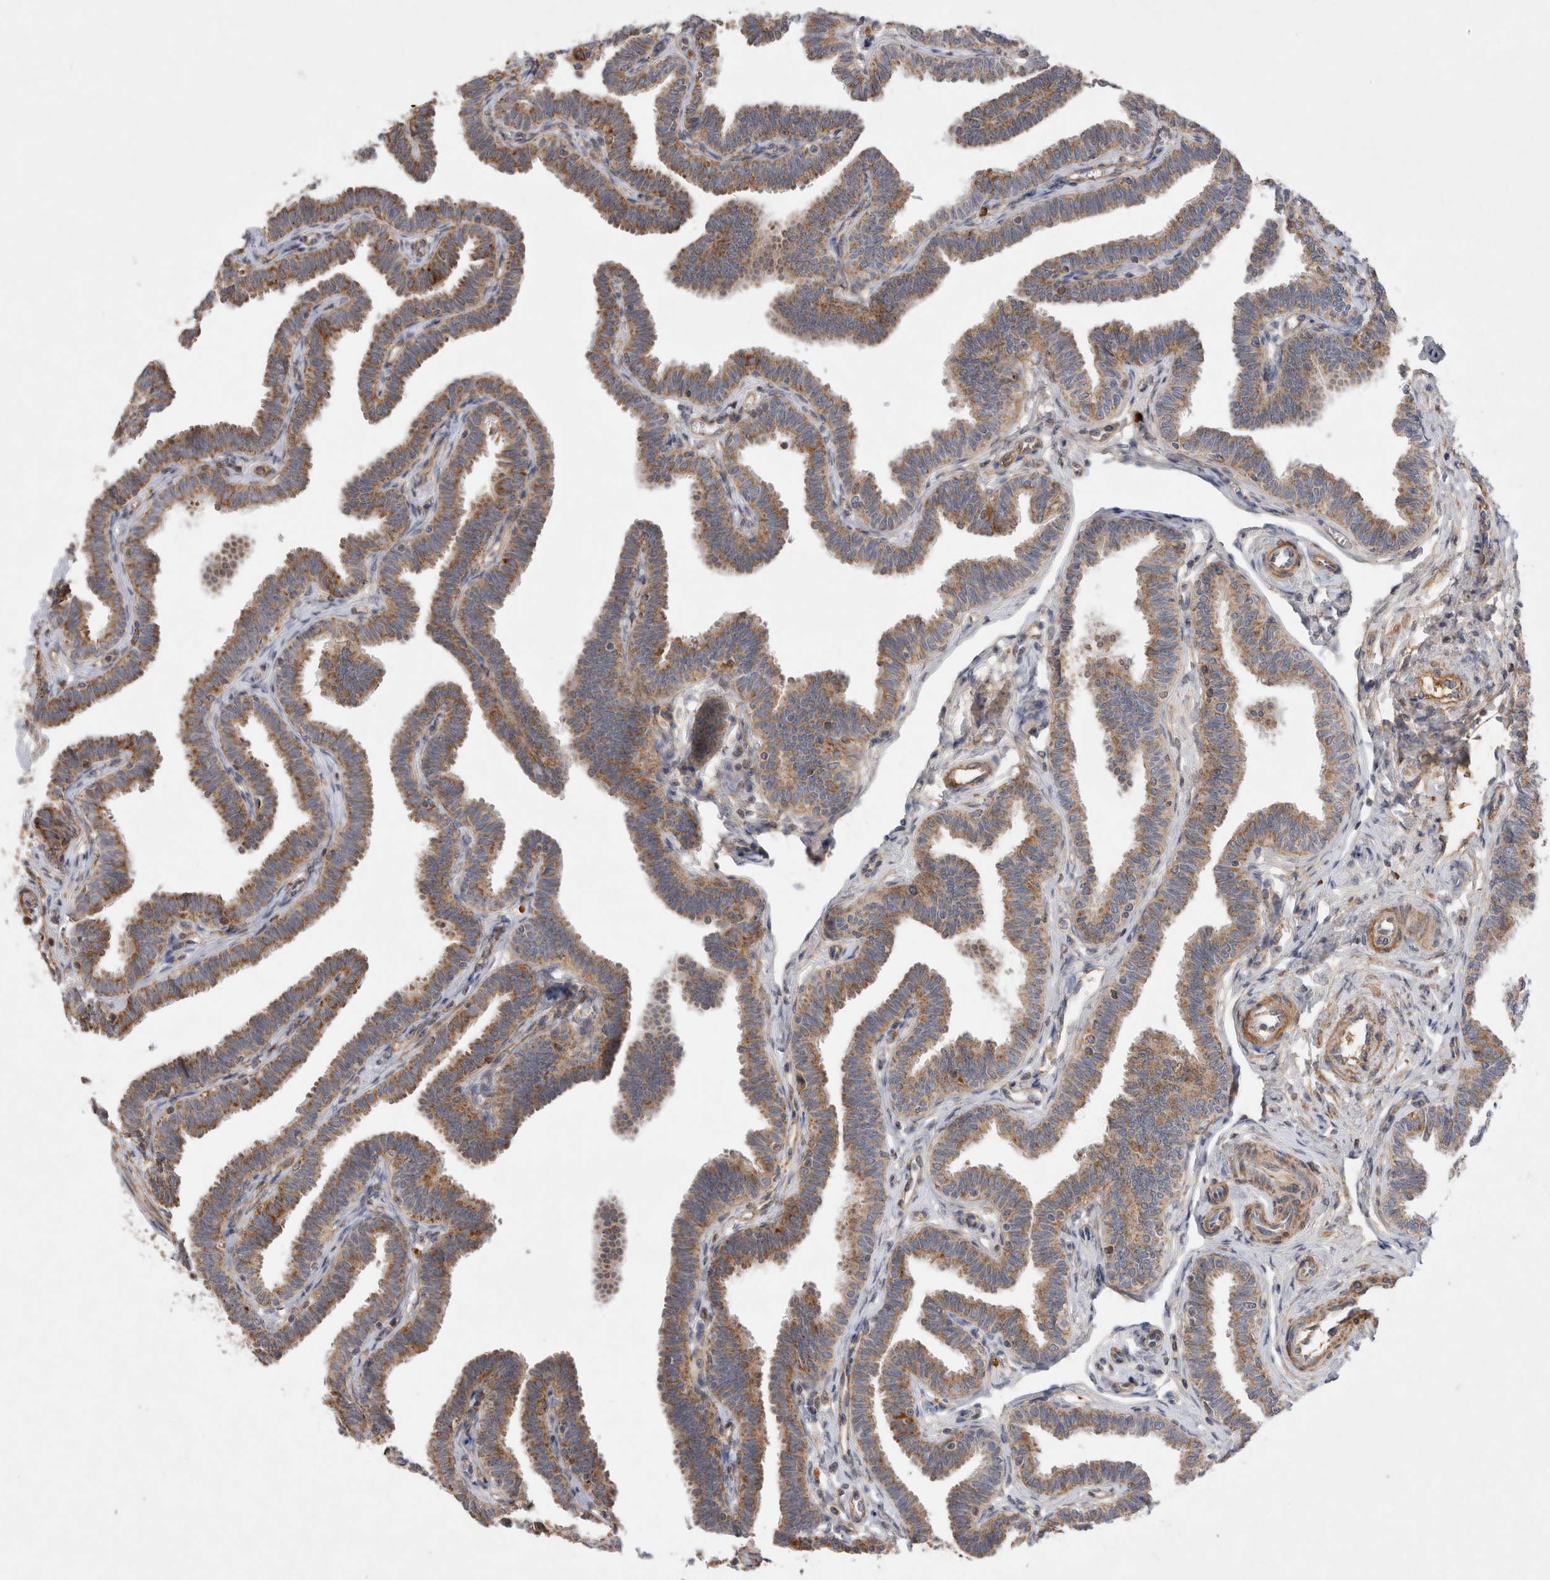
{"staining": {"intensity": "strong", "quantity": ">75%", "location": "cytoplasmic/membranous"}, "tissue": "fallopian tube", "cell_type": "Glandular cells", "image_type": "normal", "snomed": [{"axis": "morphology", "description": "Normal tissue, NOS"}, {"axis": "topography", "description": "Fallopian tube"}, {"axis": "topography", "description": "Ovary"}], "caption": "Immunohistochemistry image of unremarkable fallopian tube stained for a protein (brown), which displays high levels of strong cytoplasmic/membranous positivity in about >75% of glandular cells.", "gene": "MRPS28", "patient": {"sex": "female", "age": 23}}